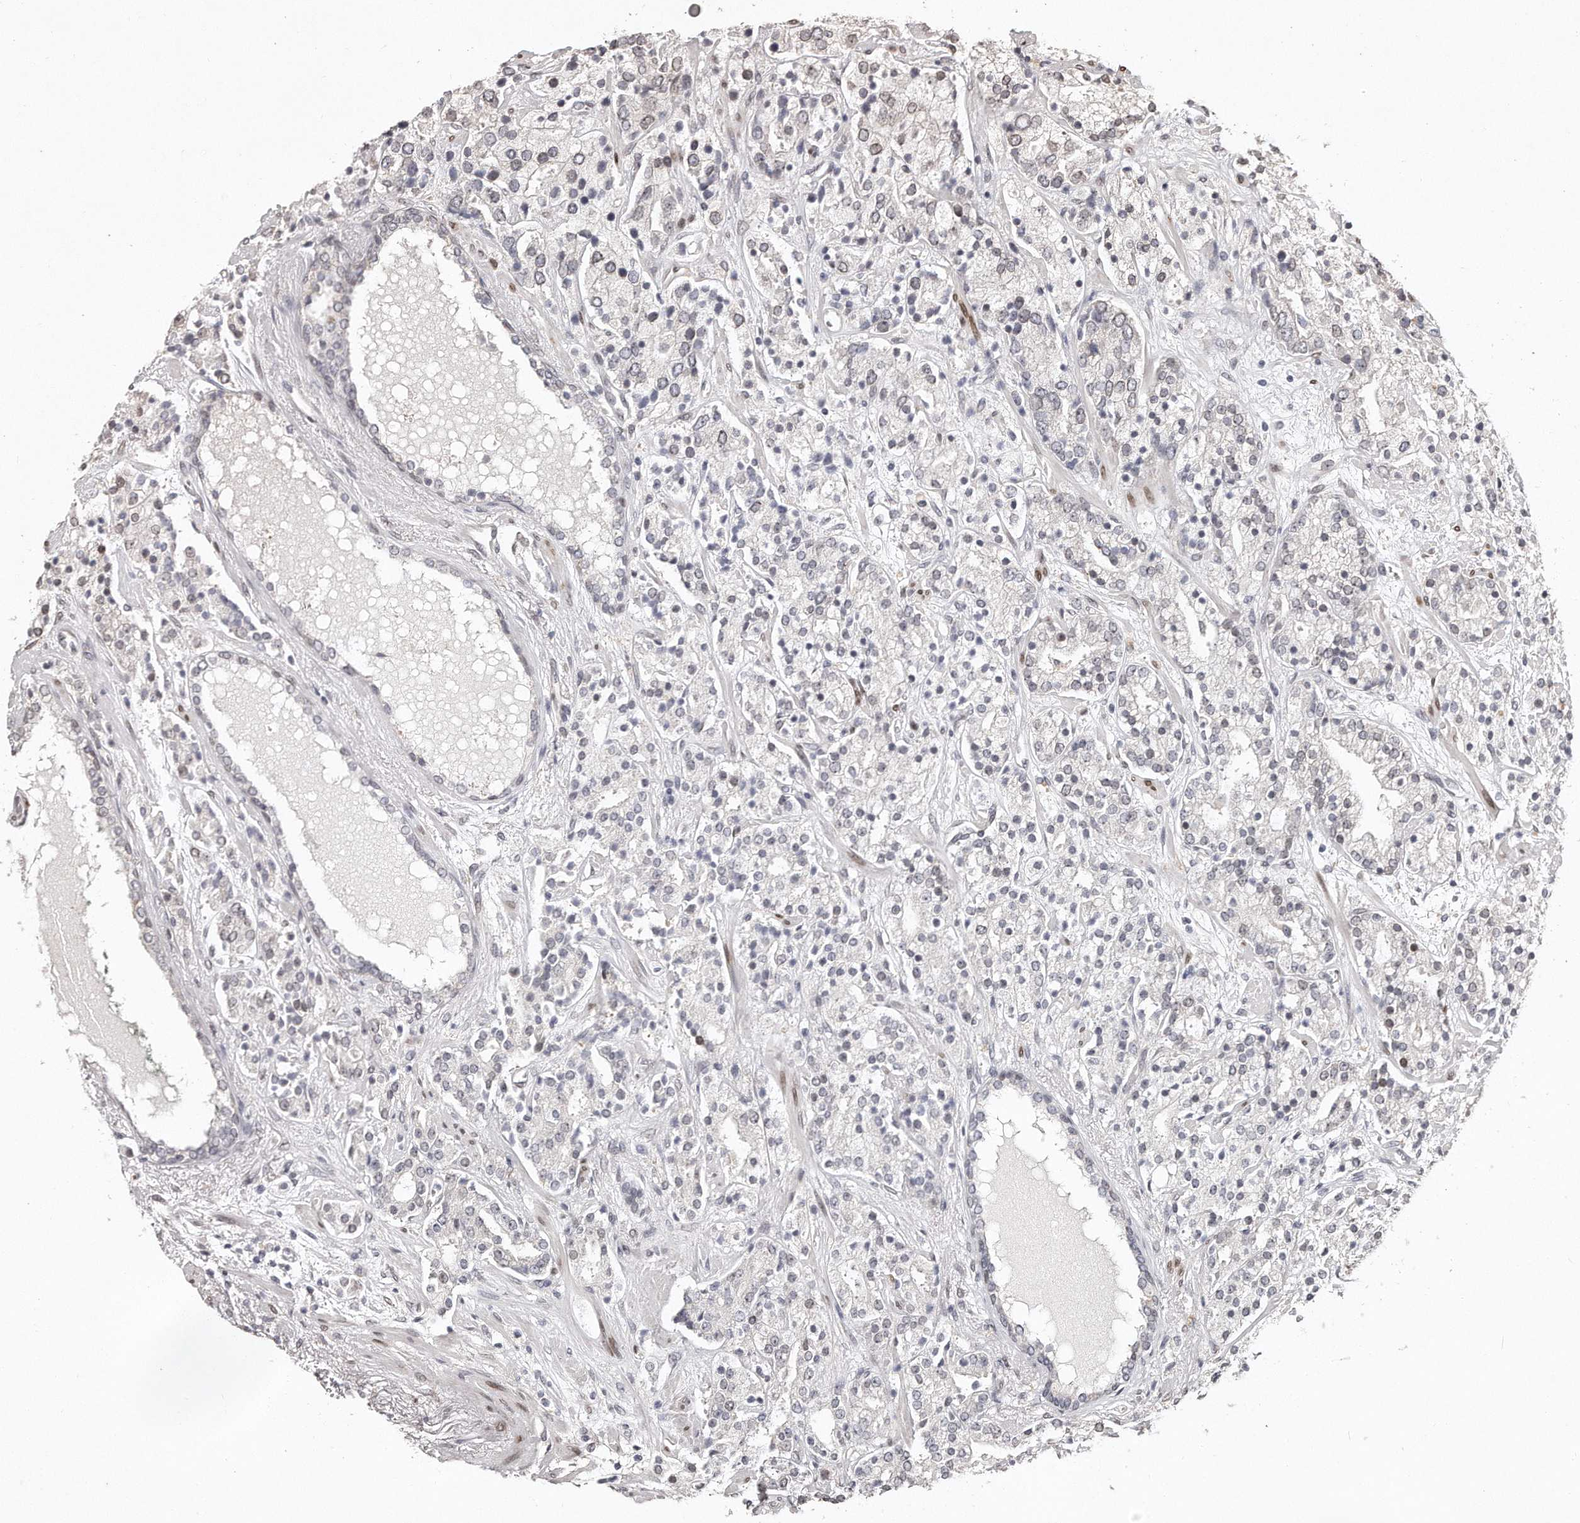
{"staining": {"intensity": "negative", "quantity": "none", "location": "none"}, "tissue": "prostate cancer", "cell_type": "Tumor cells", "image_type": "cancer", "snomed": [{"axis": "morphology", "description": "Adenocarcinoma, High grade"}, {"axis": "topography", "description": "Prostate"}], "caption": "Immunohistochemistry of human prostate cancer reveals no staining in tumor cells. (DAB (3,3'-diaminobenzidine) immunohistochemistry visualized using brightfield microscopy, high magnification).", "gene": "HASPIN", "patient": {"sex": "male", "age": 71}}